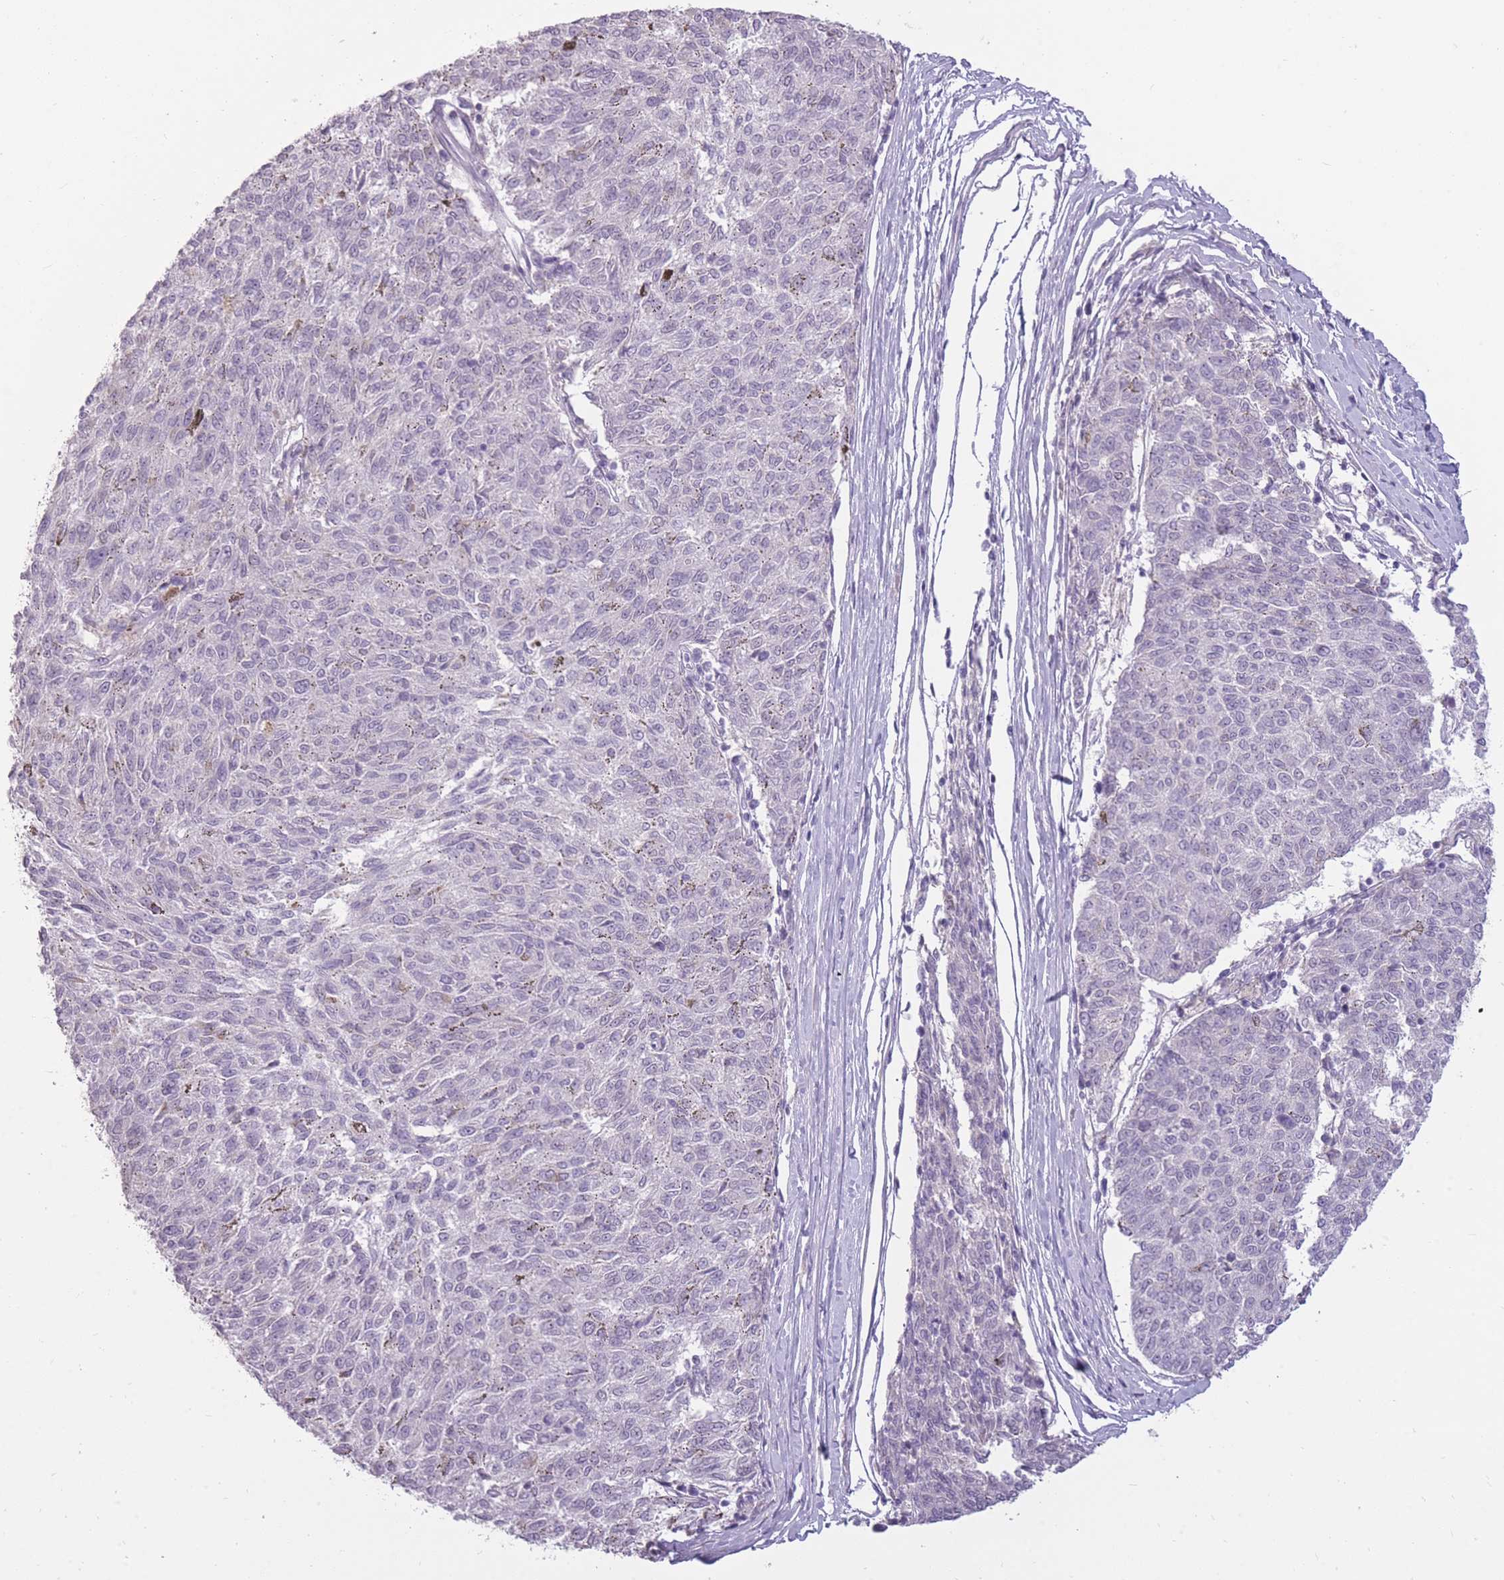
{"staining": {"intensity": "negative", "quantity": "none", "location": "none"}, "tissue": "melanoma", "cell_type": "Tumor cells", "image_type": "cancer", "snomed": [{"axis": "morphology", "description": "Malignant melanoma, NOS"}, {"axis": "topography", "description": "Skin"}], "caption": "This is a image of immunohistochemistry (IHC) staining of malignant melanoma, which shows no expression in tumor cells.", "gene": "ZBTB24", "patient": {"sex": "female", "age": 72}}